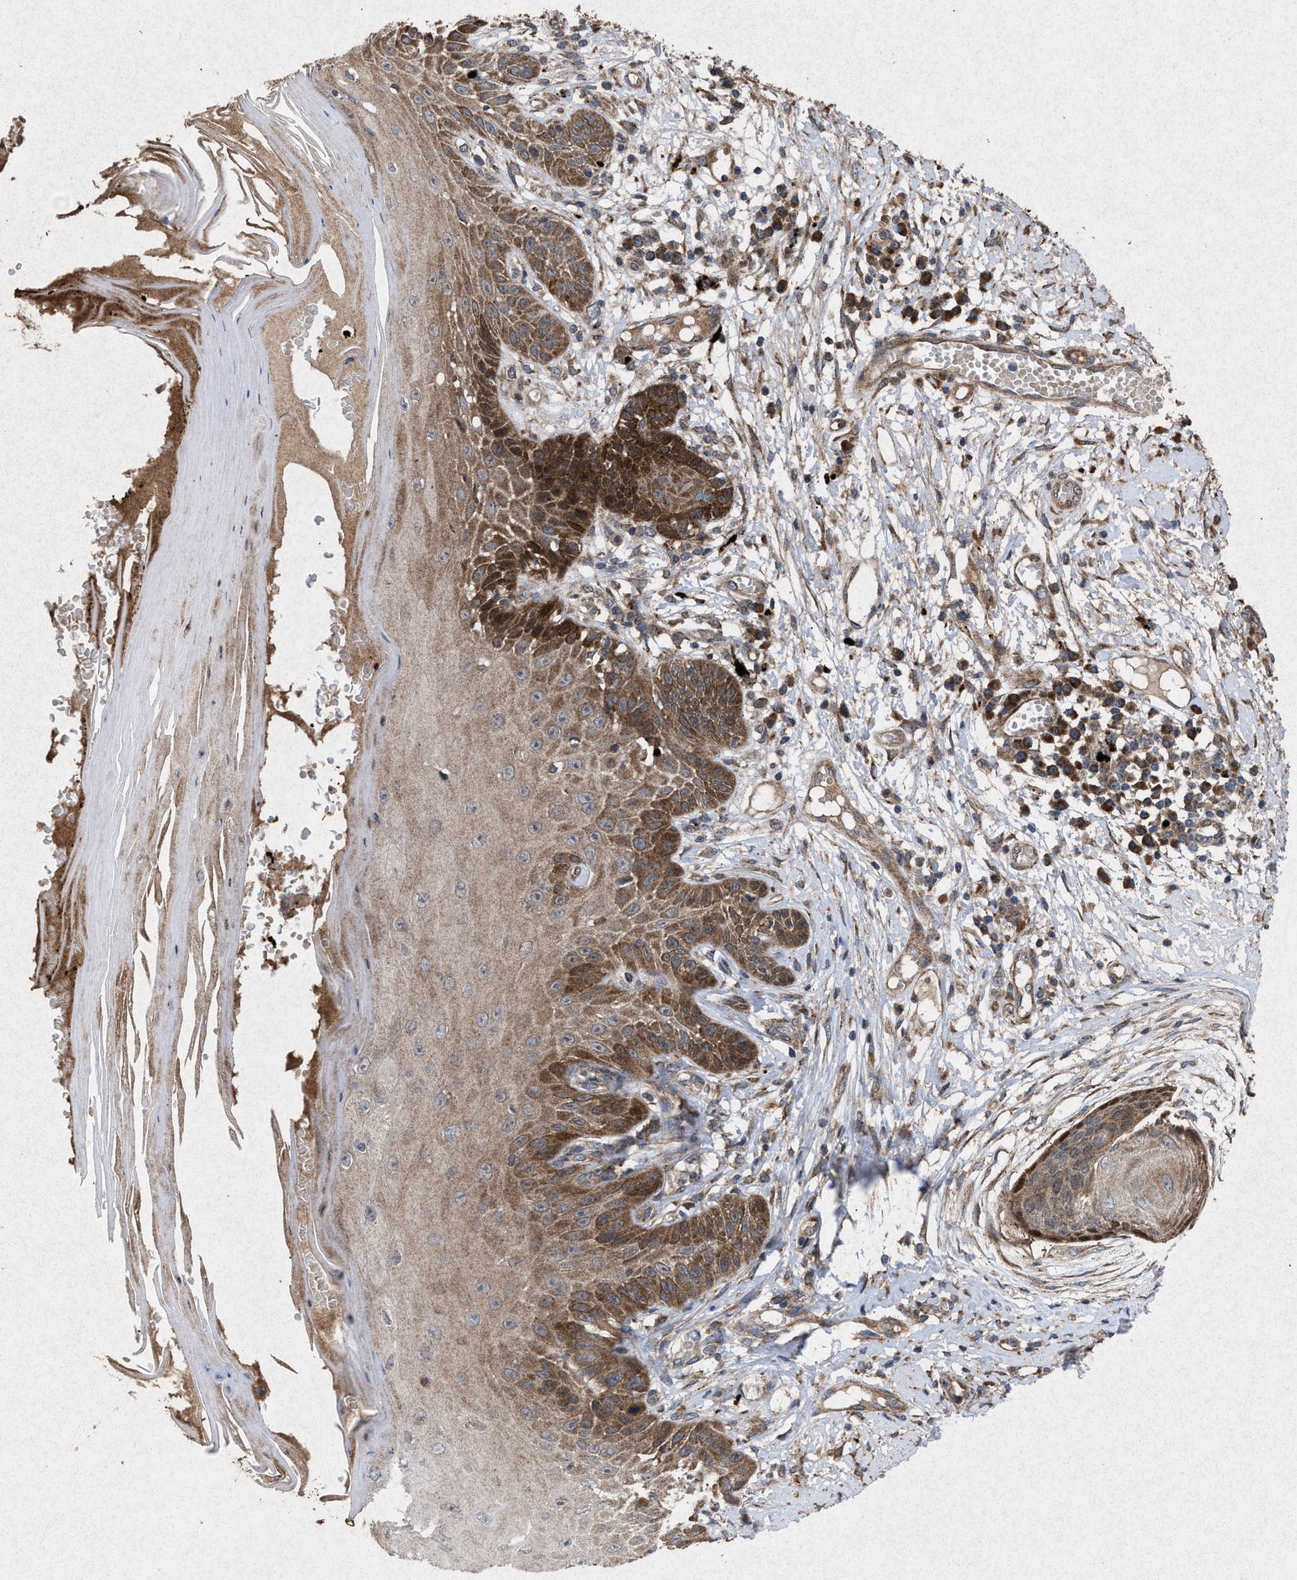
{"staining": {"intensity": "strong", "quantity": ">75%", "location": "nuclear"}, "tissue": "skin", "cell_type": "Fibroblasts", "image_type": "normal", "snomed": [{"axis": "morphology", "description": "Normal tissue, NOS"}, {"axis": "topography", "description": "Skin"}, {"axis": "topography", "description": "Peripheral nerve tissue"}], "caption": "Skin stained with DAB (3,3'-diaminobenzidine) IHC displays high levels of strong nuclear positivity in about >75% of fibroblasts.", "gene": "MSI2", "patient": {"sex": "male", "age": 24}}